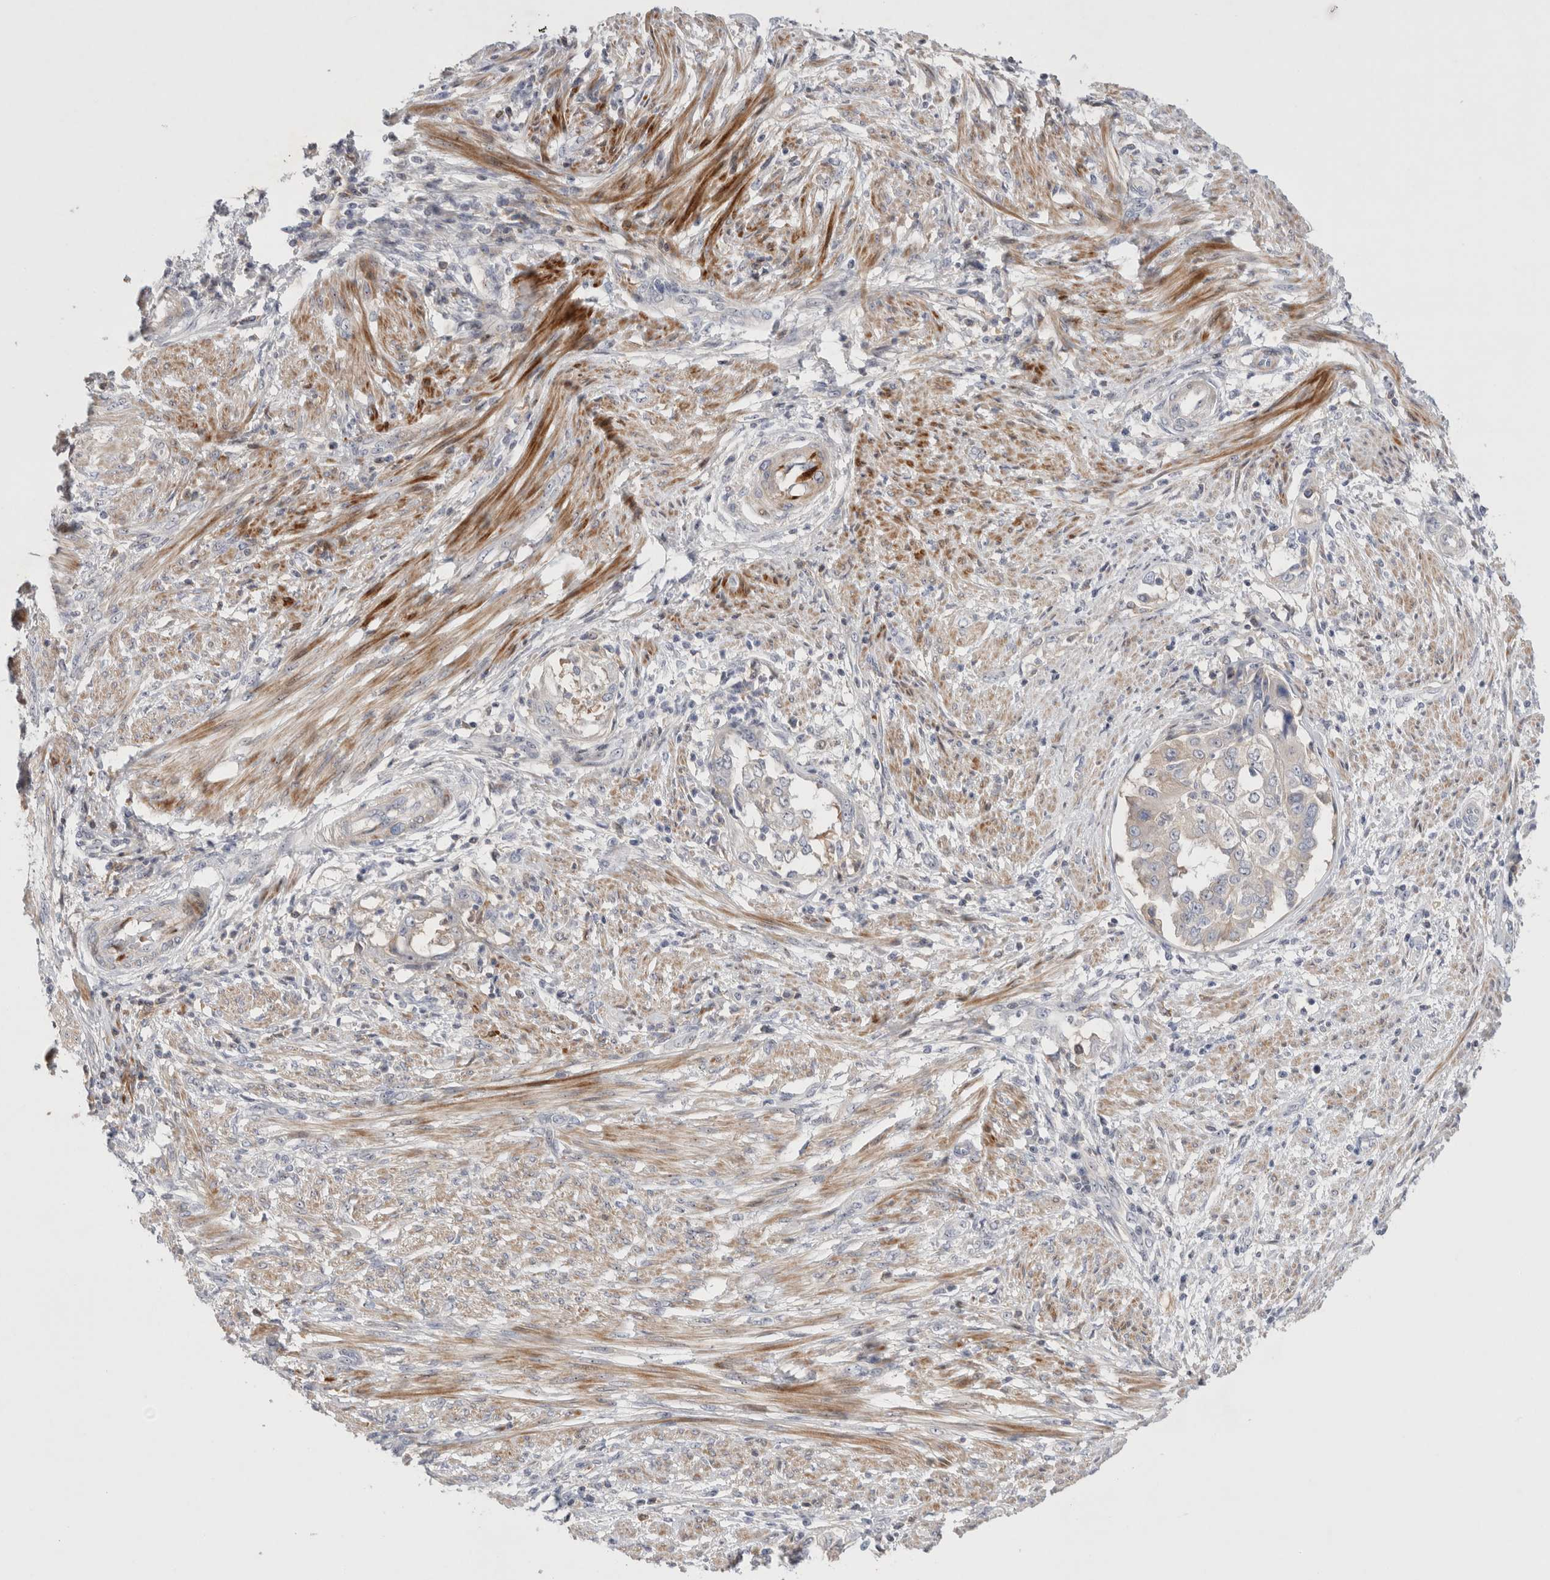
{"staining": {"intensity": "negative", "quantity": "none", "location": "none"}, "tissue": "endometrial cancer", "cell_type": "Tumor cells", "image_type": "cancer", "snomed": [{"axis": "morphology", "description": "Adenocarcinoma, NOS"}, {"axis": "topography", "description": "Endometrium"}], "caption": "A high-resolution photomicrograph shows IHC staining of endometrial adenocarcinoma, which displays no significant expression in tumor cells.", "gene": "ECHDC2", "patient": {"sex": "female", "age": 85}}